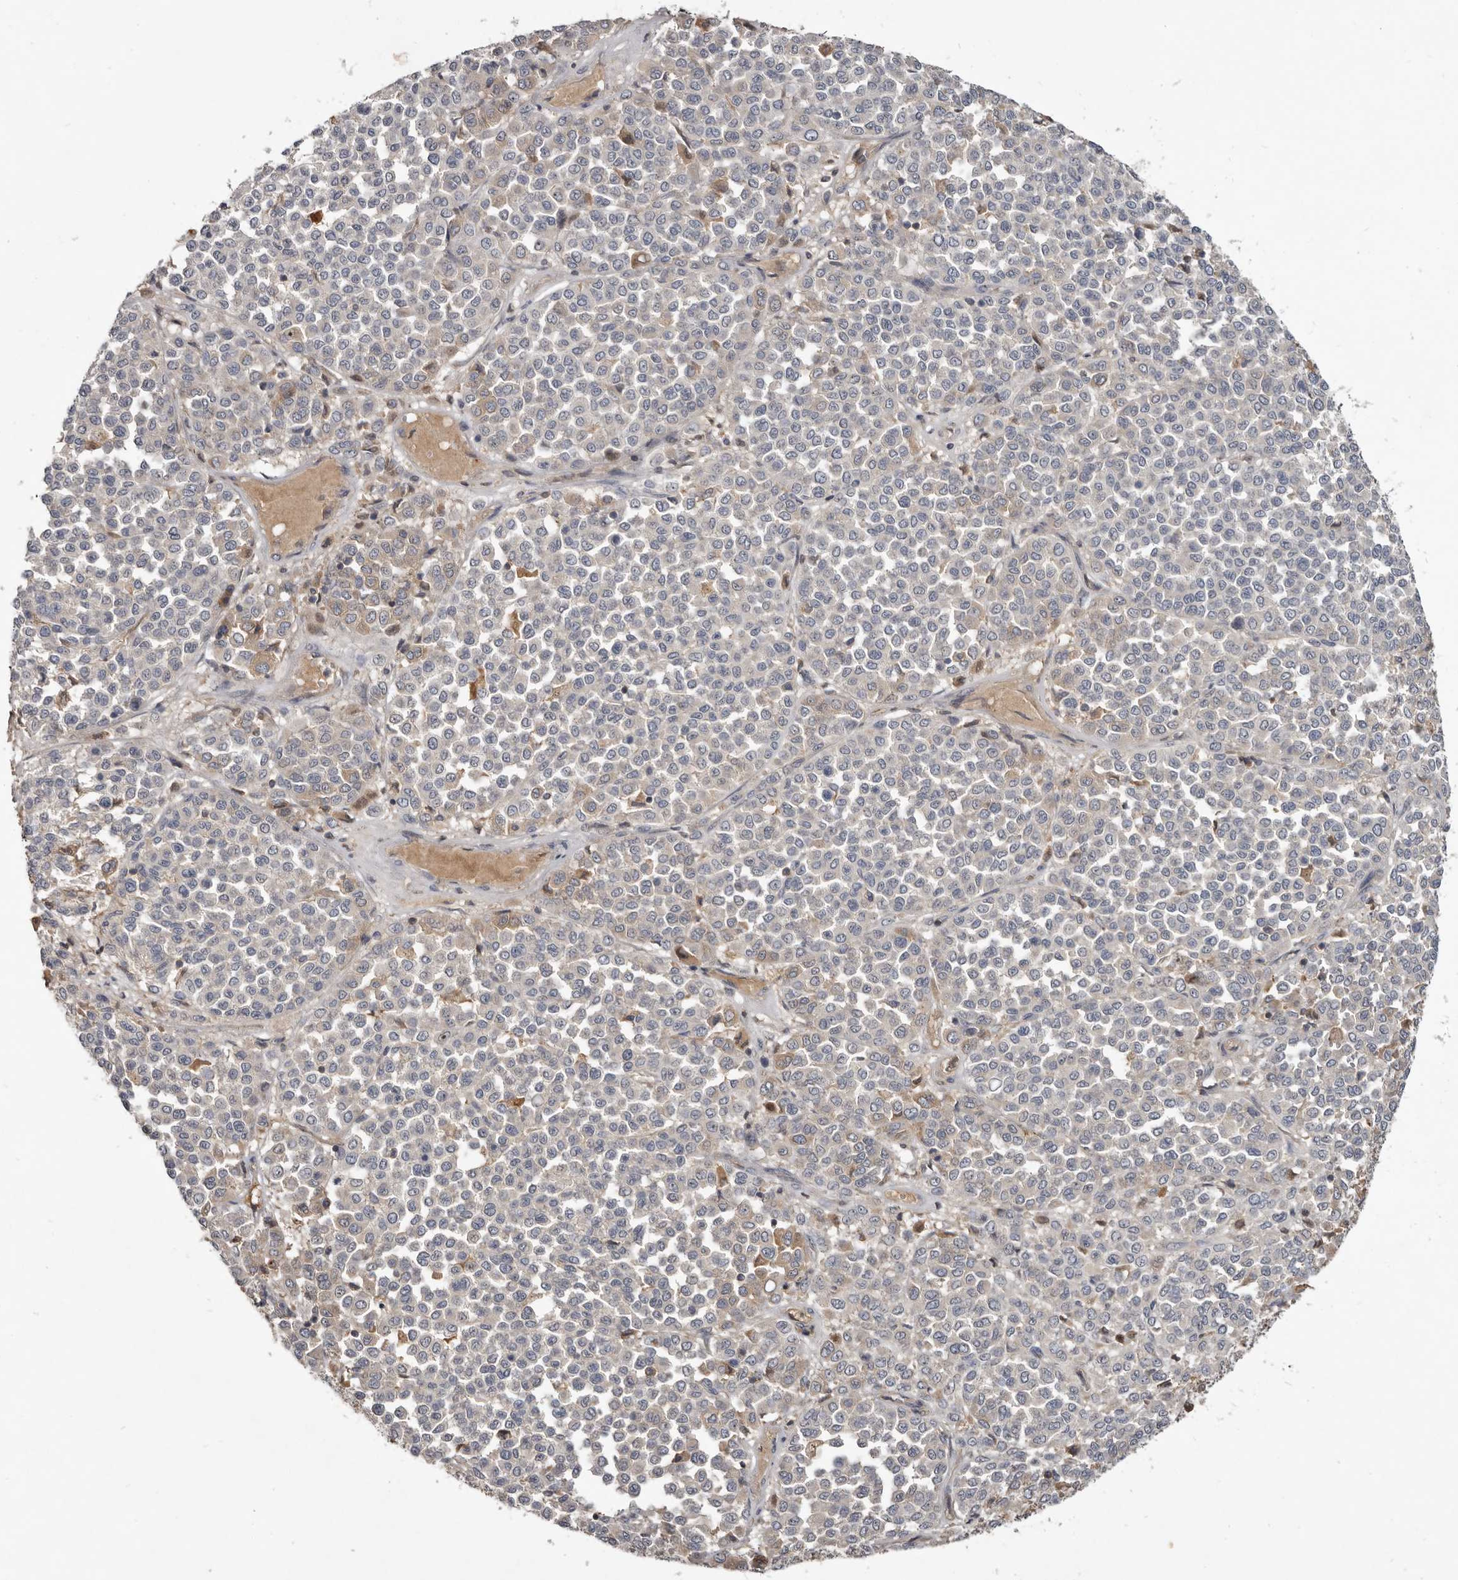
{"staining": {"intensity": "negative", "quantity": "none", "location": "none"}, "tissue": "melanoma", "cell_type": "Tumor cells", "image_type": "cancer", "snomed": [{"axis": "morphology", "description": "Malignant melanoma, Metastatic site"}, {"axis": "topography", "description": "Pancreas"}], "caption": "Malignant melanoma (metastatic site) stained for a protein using IHC exhibits no staining tumor cells.", "gene": "TTC39A", "patient": {"sex": "female", "age": 30}}